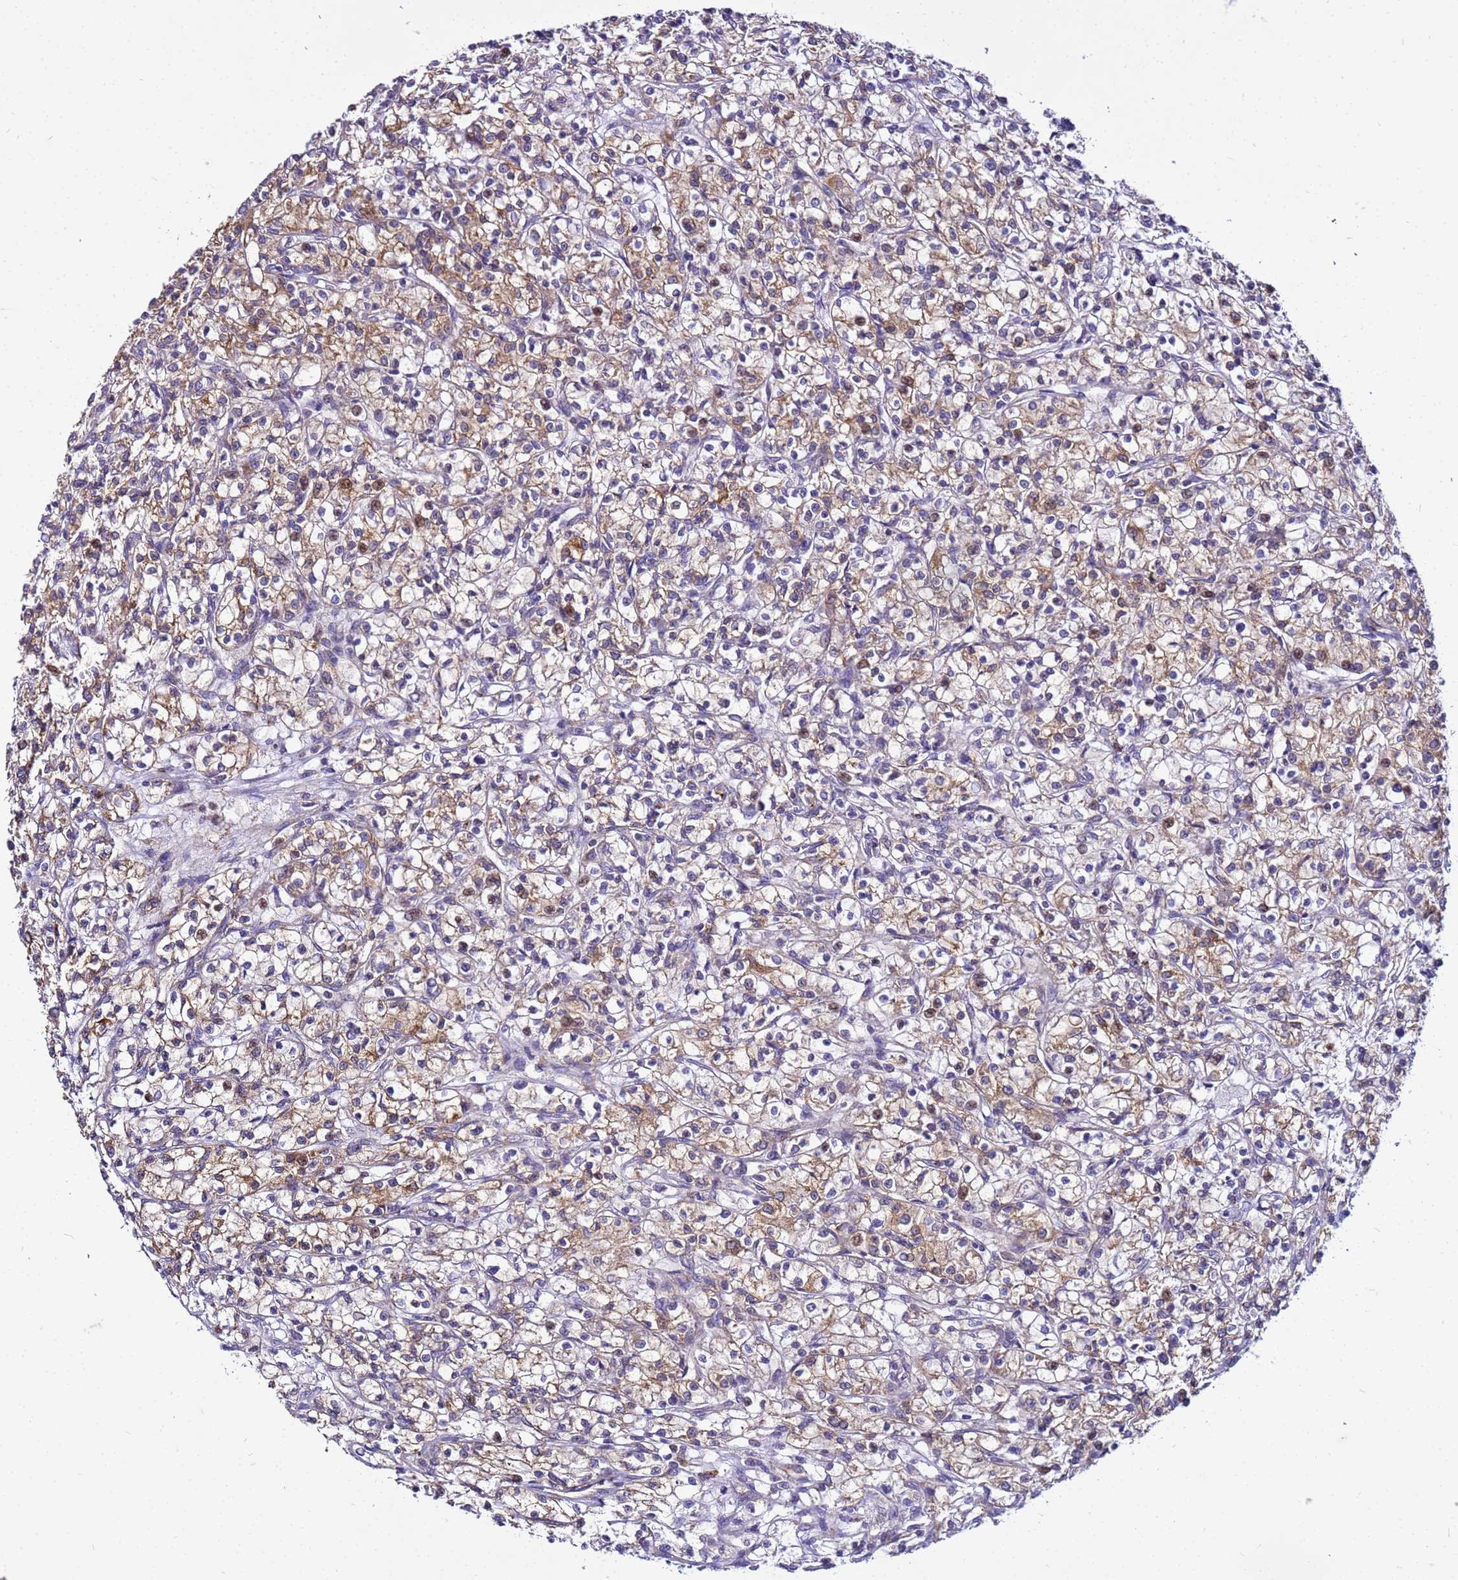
{"staining": {"intensity": "moderate", "quantity": ">75%", "location": "cytoplasmic/membranous"}, "tissue": "renal cancer", "cell_type": "Tumor cells", "image_type": "cancer", "snomed": [{"axis": "morphology", "description": "Adenocarcinoma, NOS"}, {"axis": "topography", "description": "Kidney"}], "caption": "Human renal cancer stained for a protein (brown) exhibits moderate cytoplasmic/membranous positive staining in about >75% of tumor cells.", "gene": "PKD1", "patient": {"sex": "female", "age": 59}}